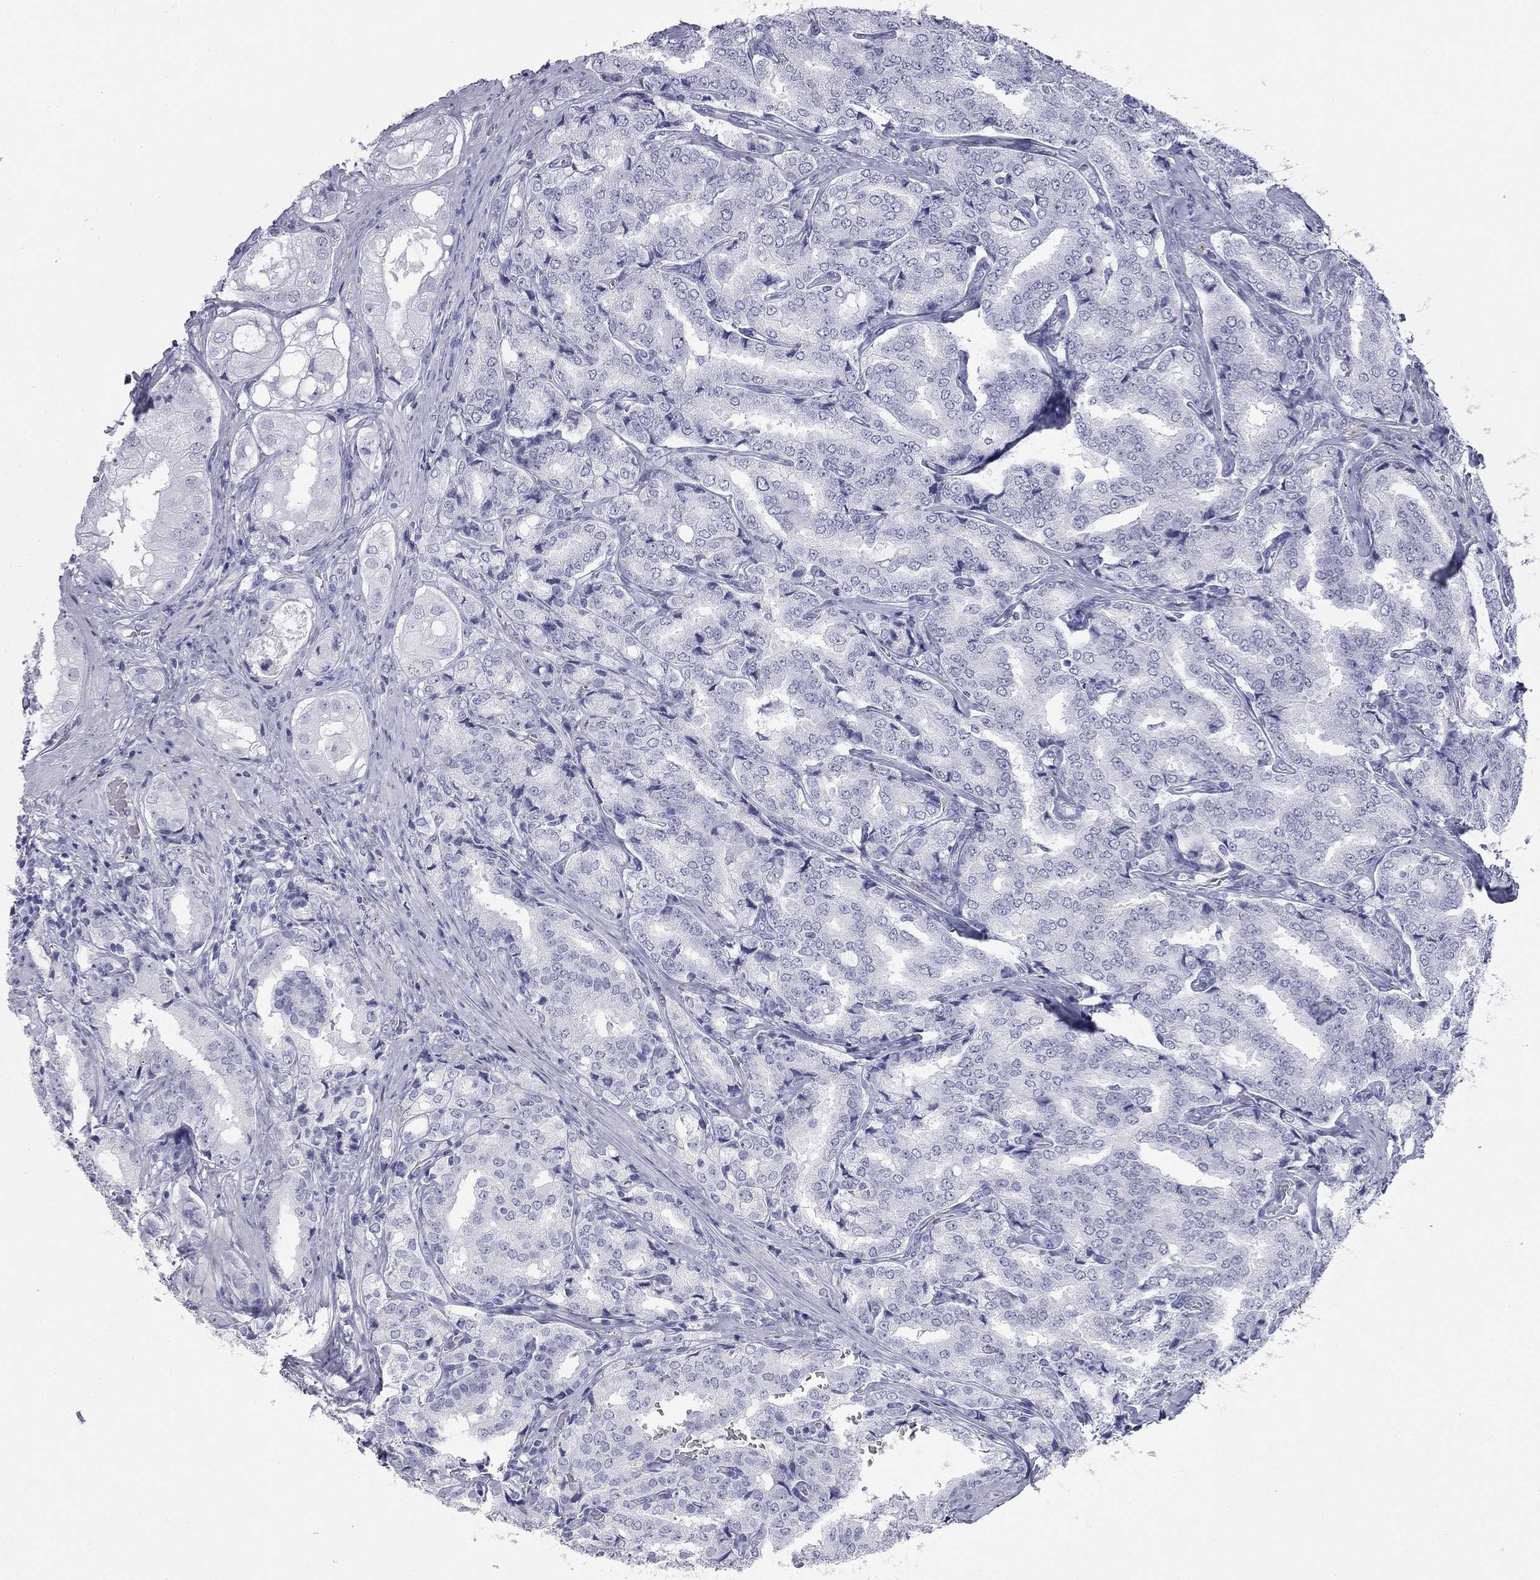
{"staining": {"intensity": "negative", "quantity": "none", "location": "none"}, "tissue": "prostate cancer", "cell_type": "Tumor cells", "image_type": "cancer", "snomed": [{"axis": "morphology", "description": "Adenocarcinoma, NOS"}, {"axis": "topography", "description": "Prostate"}], "caption": "This is an immunohistochemistry (IHC) image of prostate cancer. There is no staining in tumor cells.", "gene": "AK8", "patient": {"sex": "male", "age": 65}}